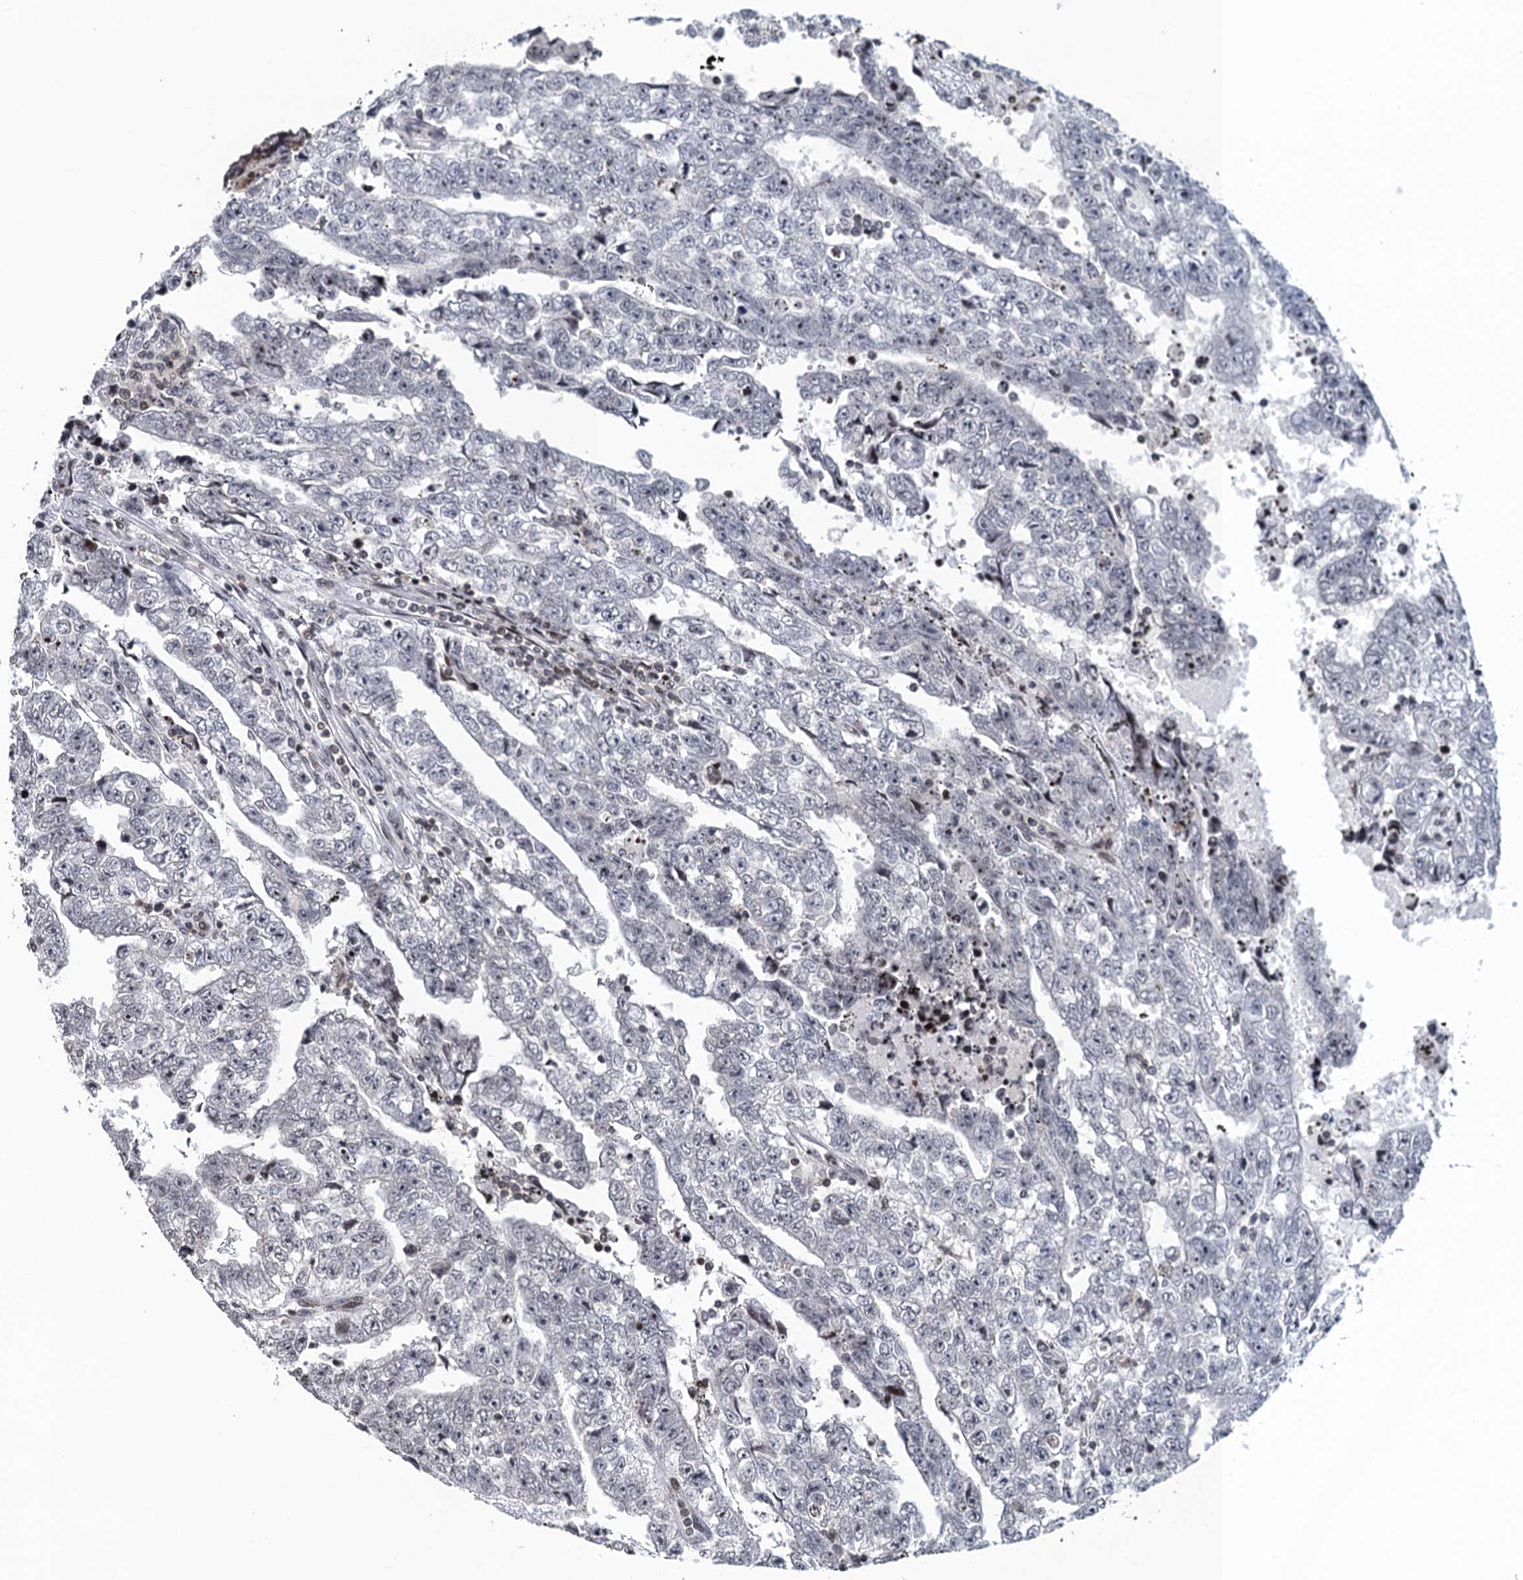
{"staining": {"intensity": "negative", "quantity": "none", "location": "none"}, "tissue": "testis cancer", "cell_type": "Tumor cells", "image_type": "cancer", "snomed": [{"axis": "morphology", "description": "Carcinoma, Embryonal, NOS"}, {"axis": "topography", "description": "Testis"}], "caption": "Tumor cells show no significant protein expression in testis embryonal carcinoma. The staining was performed using DAB to visualize the protein expression in brown, while the nuclei were stained in blue with hematoxylin (Magnification: 20x).", "gene": "FYB1", "patient": {"sex": "male", "age": 25}}